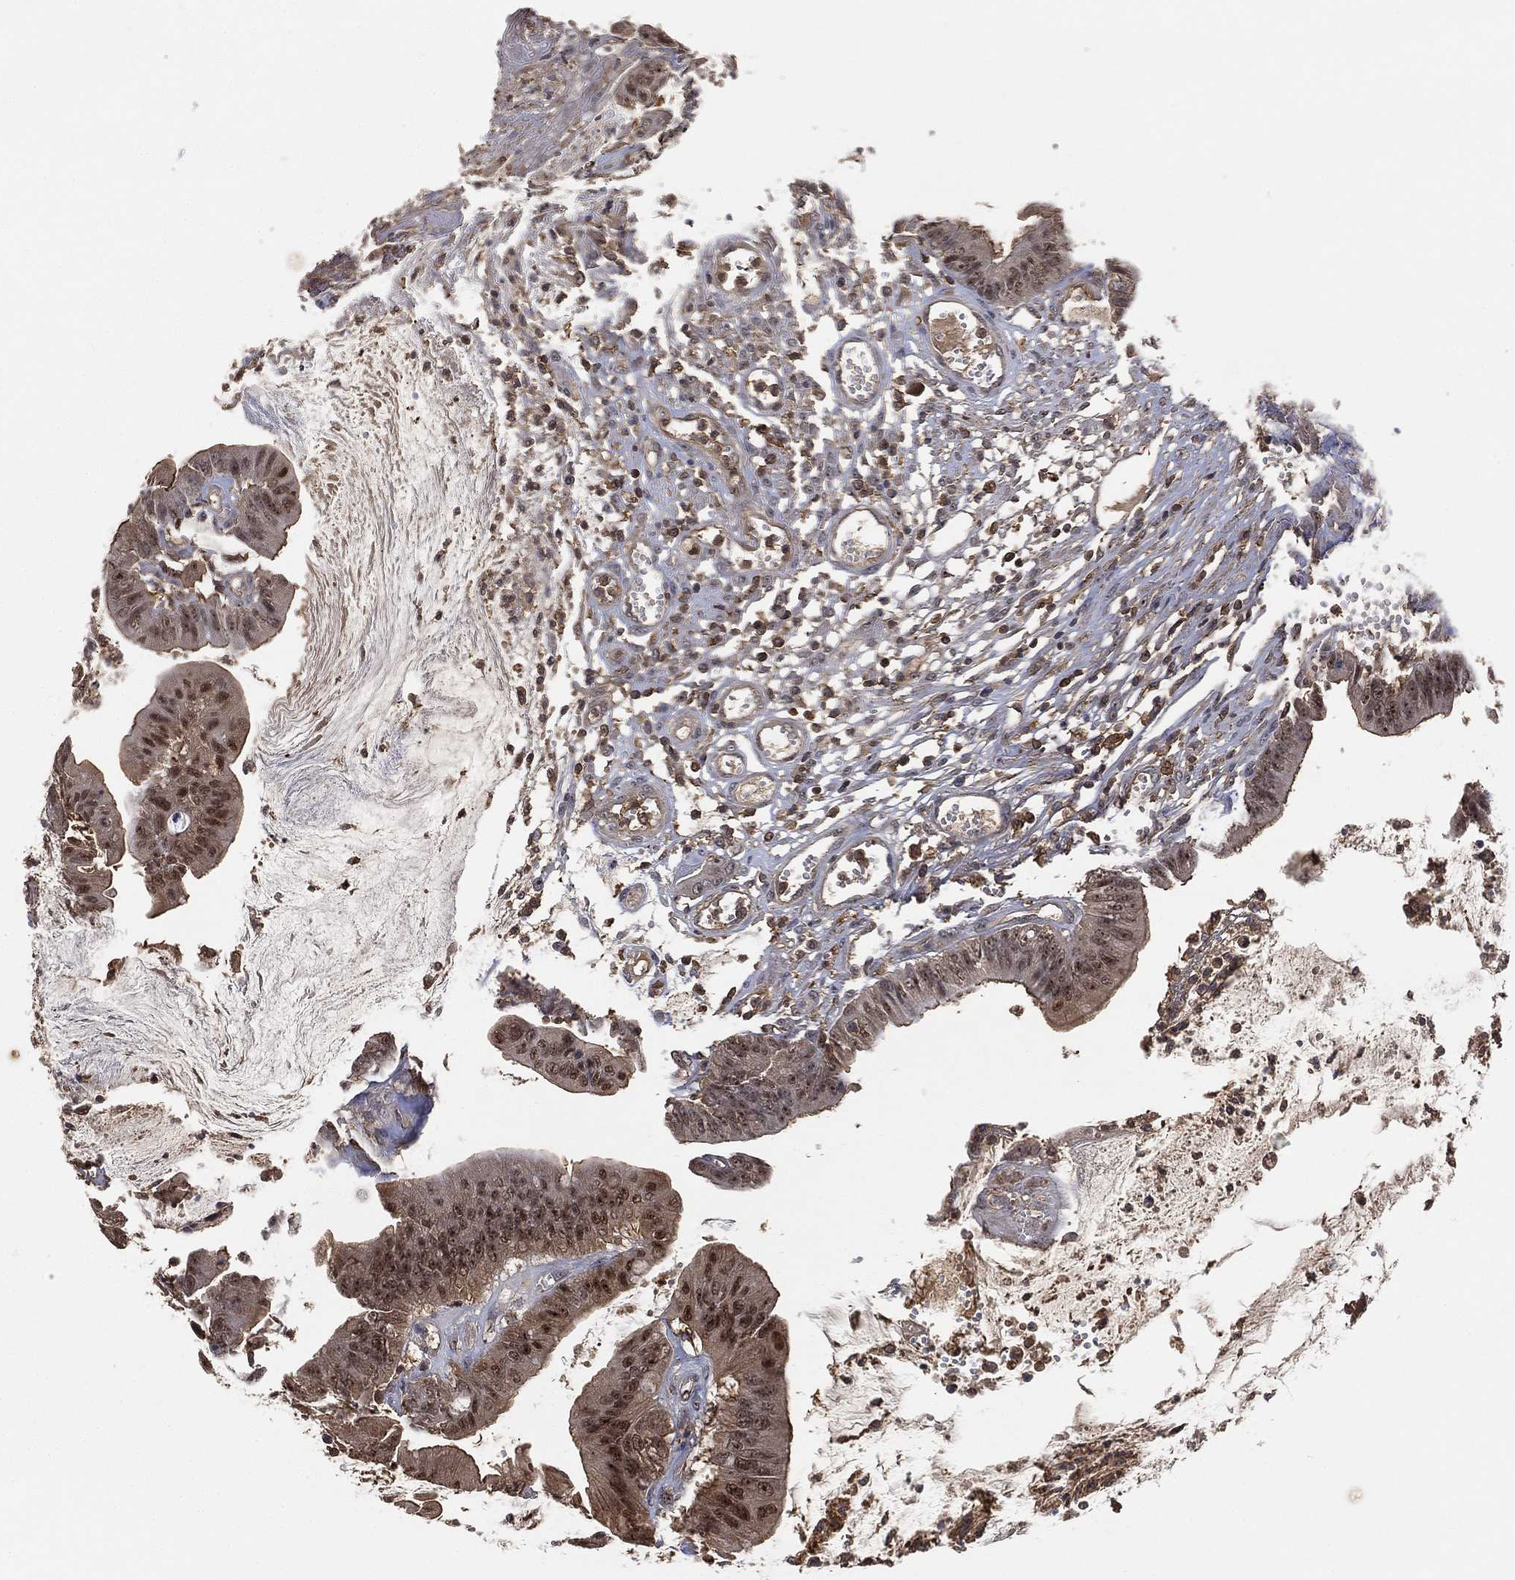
{"staining": {"intensity": "moderate", "quantity": "<25%", "location": "cytoplasmic/membranous"}, "tissue": "colorectal cancer", "cell_type": "Tumor cells", "image_type": "cancer", "snomed": [{"axis": "morphology", "description": "Adenocarcinoma, NOS"}, {"axis": "topography", "description": "Colon"}], "caption": "Colorectal adenocarcinoma stained for a protein reveals moderate cytoplasmic/membranous positivity in tumor cells. (DAB = brown stain, brightfield microscopy at high magnification).", "gene": "CRYL1", "patient": {"sex": "female", "age": 69}}